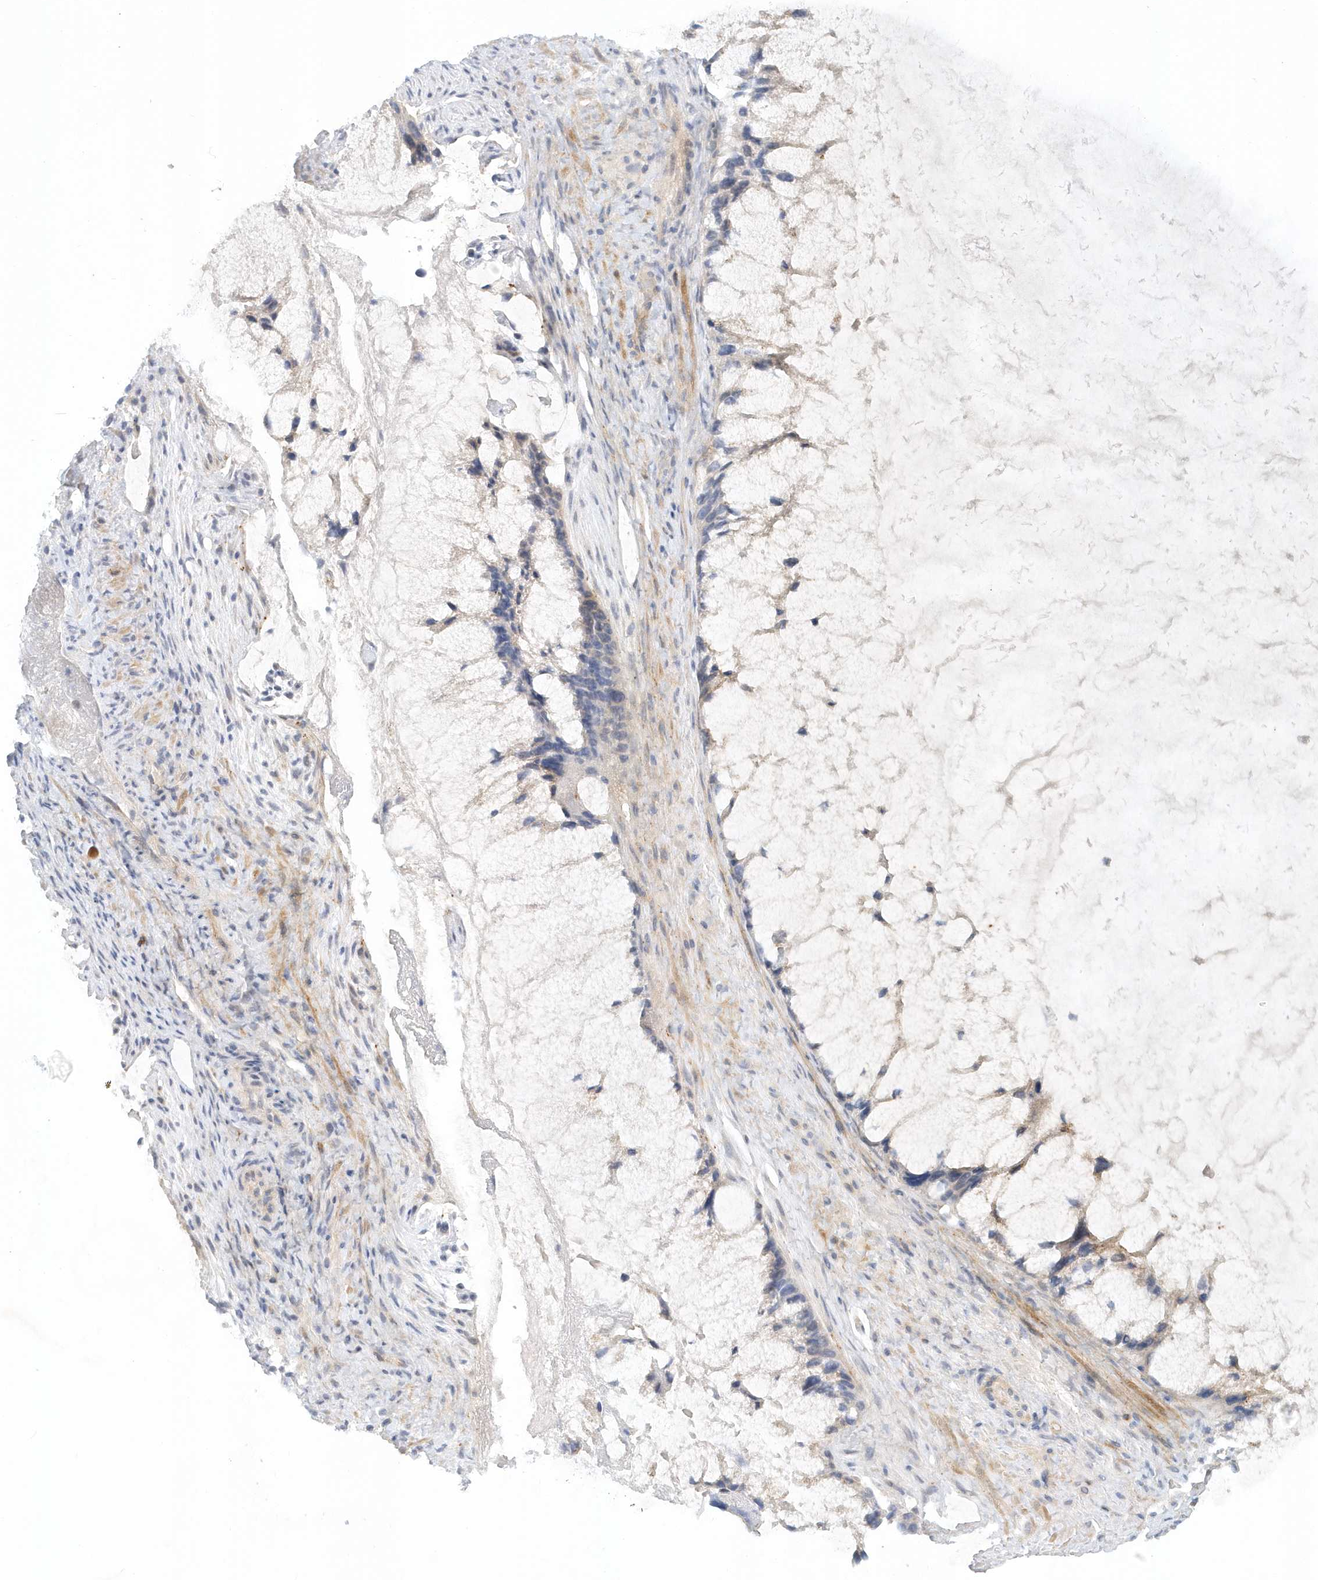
{"staining": {"intensity": "negative", "quantity": "none", "location": "none"}, "tissue": "ovarian cancer", "cell_type": "Tumor cells", "image_type": "cancer", "snomed": [{"axis": "morphology", "description": "Cystadenocarcinoma, mucinous, NOS"}, {"axis": "topography", "description": "Ovary"}], "caption": "Human ovarian mucinous cystadenocarcinoma stained for a protein using IHC exhibits no expression in tumor cells.", "gene": "DNAH1", "patient": {"sex": "female", "age": 37}}